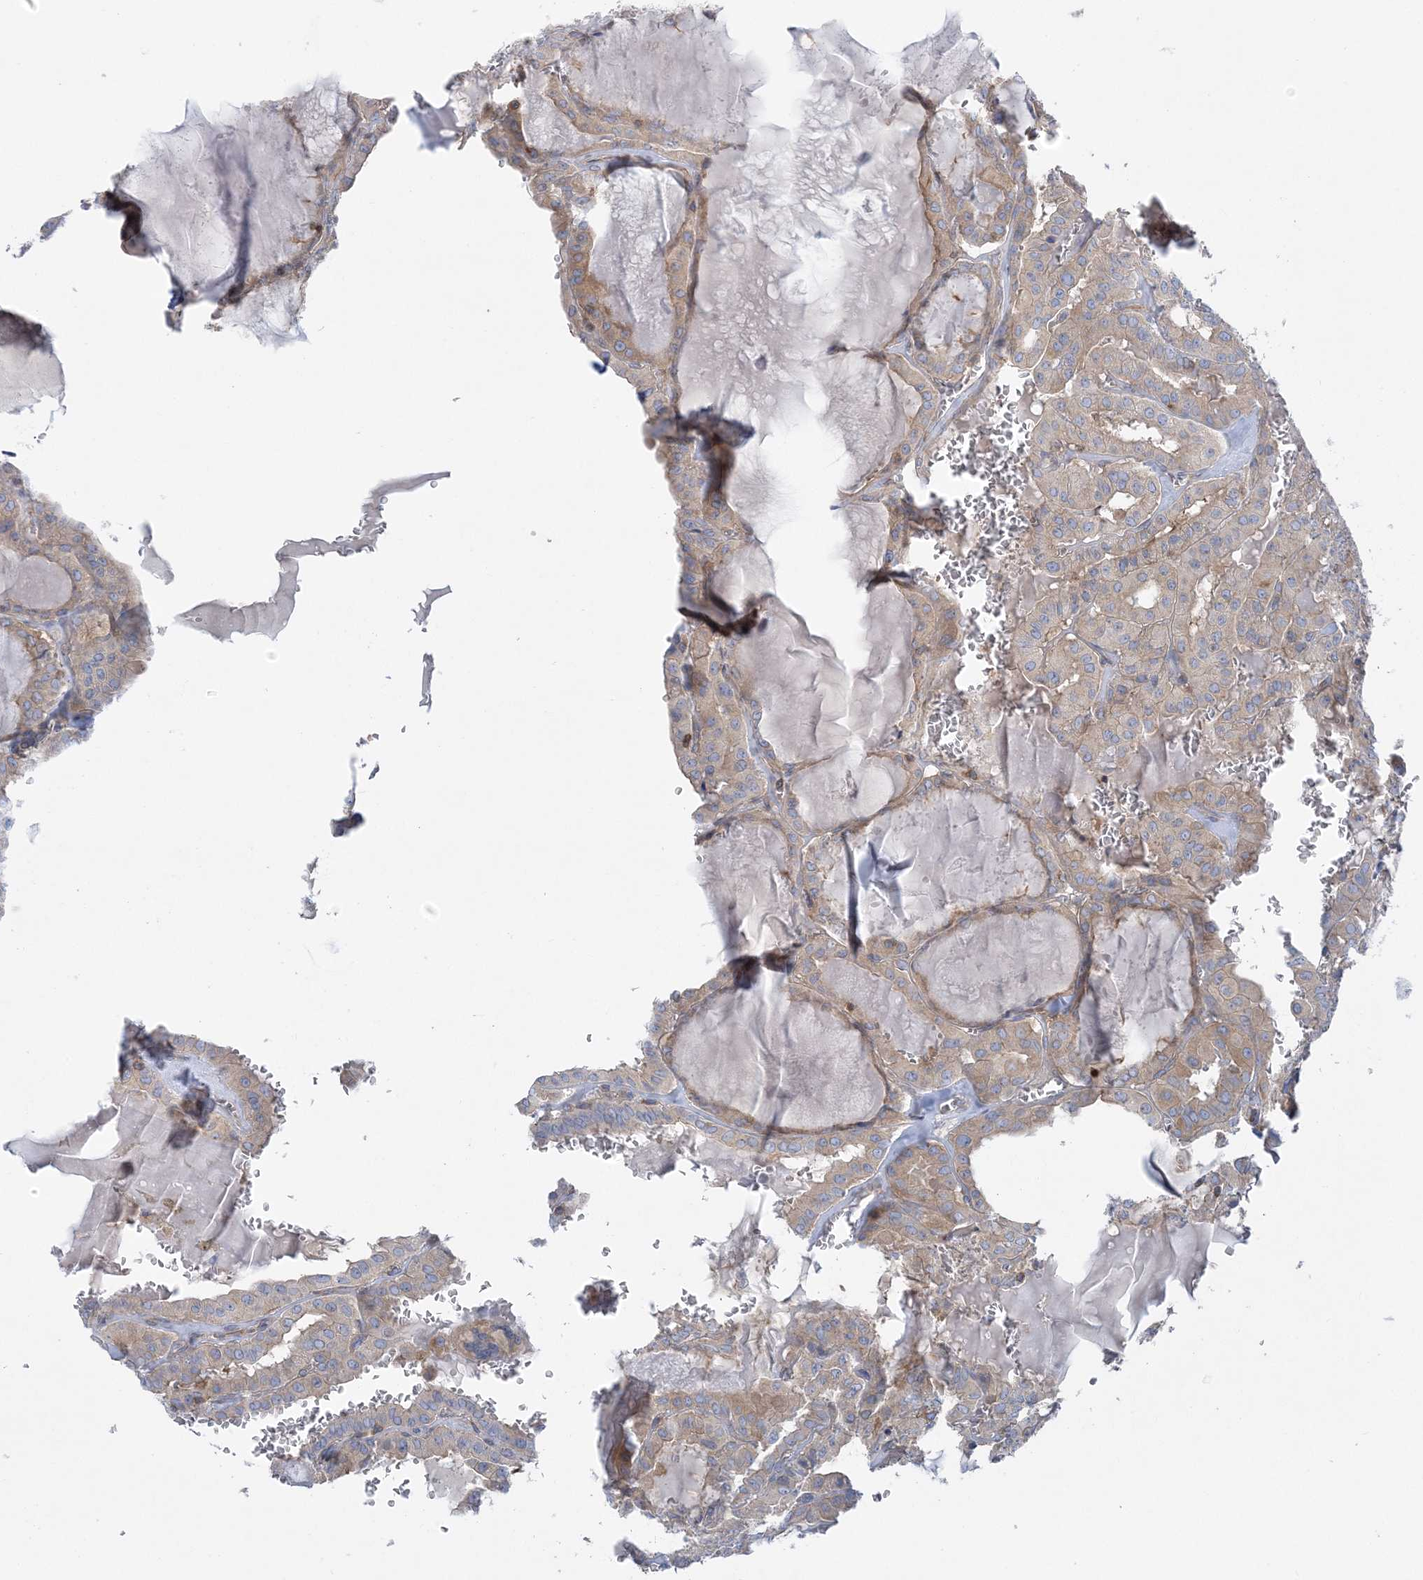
{"staining": {"intensity": "weak", "quantity": "<25%", "location": "cytoplasmic/membranous"}, "tissue": "thyroid cancer", "cell_type": "Tumor cells", "image_type": "cancer", "snomed": [{"axis": "morphology", "description": "Papillary adenocarcinoma, NOS"}, {"axis": "topography", "description": "Thyroid gland"}], "caption": "Thyroid cancer was stained to show a protein in brown. There is no significant expression in tumor cells.", "gene": "FAM114A2", "patient": {"sex": "male", "age": 52}}